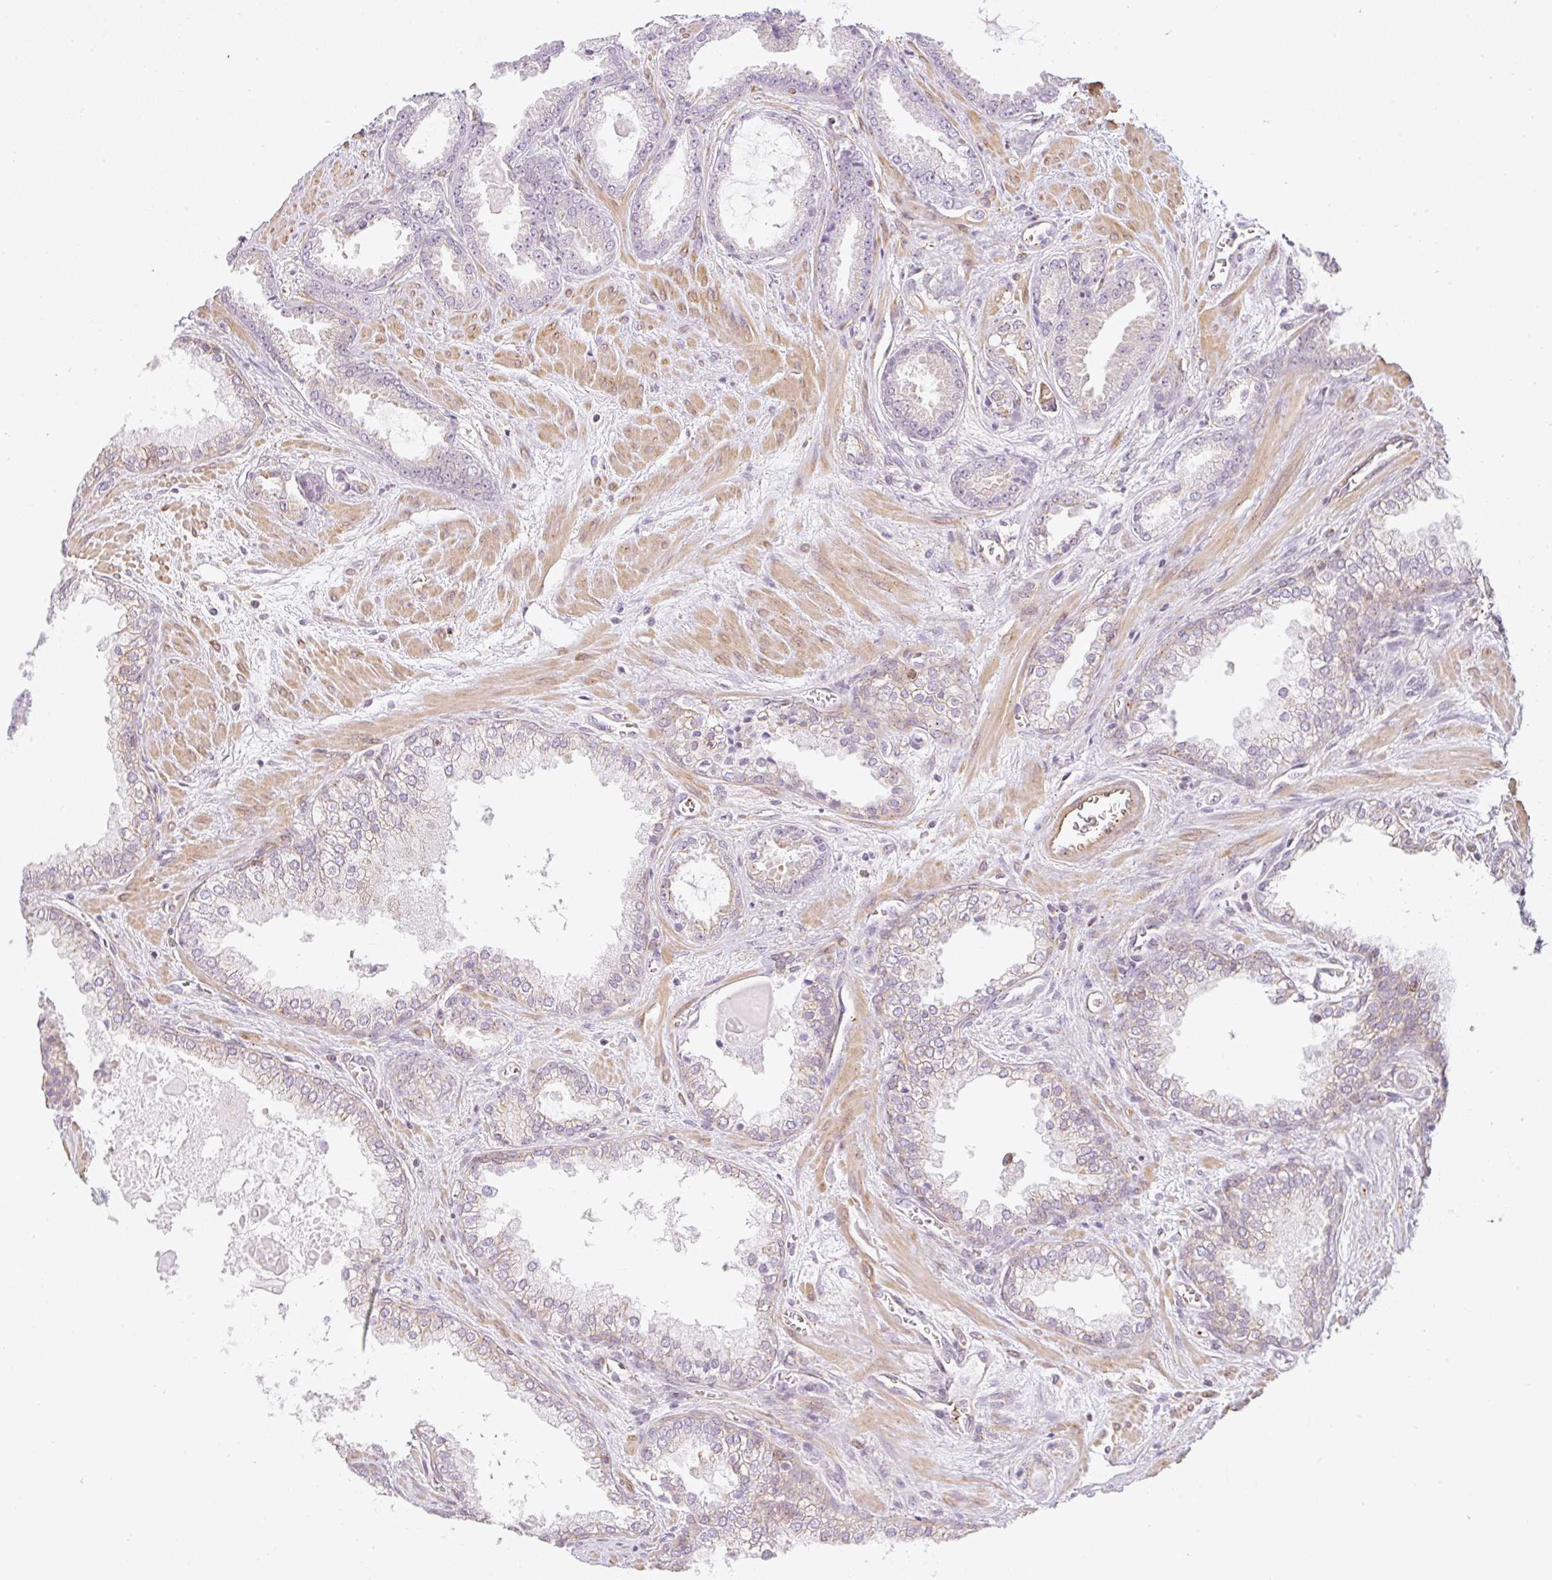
{"staining": {"intensity": "negative", "quantity": "none", "location": "none"}, "tissue": "prostate cancer", "cell_type": "Tumor cells", "image_type": "cancer", "snomed": [{"axis": "morphology", "description": "Adenocarcinoma, Low grade"}, {"axis": "topography", "description": "Prostate"}], "caption": "Immunohistochemistry of prostate low-grade adenocarcinoma reveals no positivity in tumor cells.", "gene": "SULF1", "patient": {"sex": "male", "age": 62}}